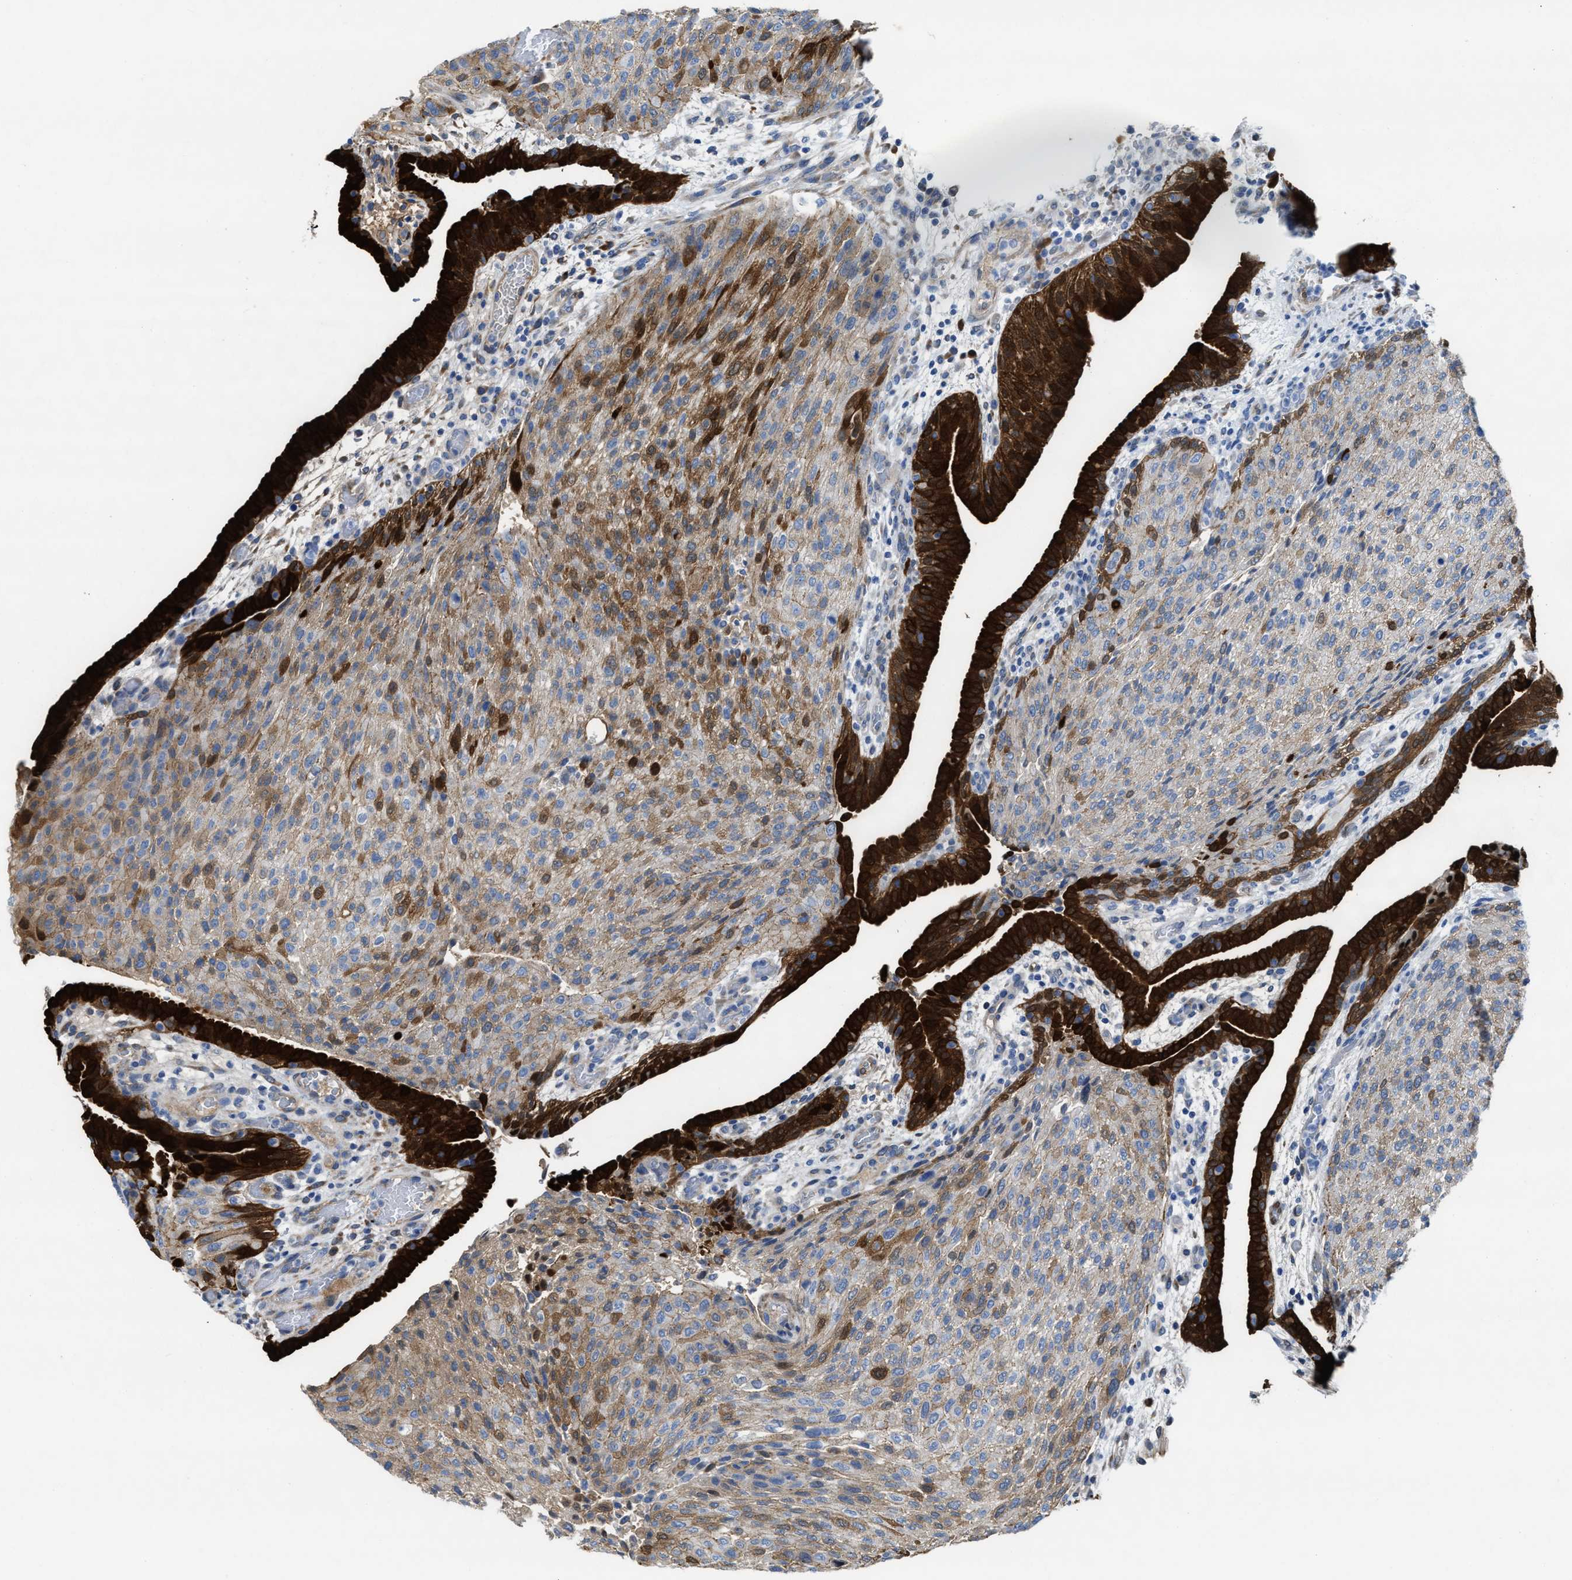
{"staining": {"intensity": "moderate", "quantity": "25%-75%", "location": "cytoplasmic/membranous"}, "tissue": "urothelial cancer", "cell_type": "Tumor cells", "image_type": "cancer", "snomed": [{"axis": "morphology", "description": "Urothelial carcinoma, Low grade"}, {"axis": "morphology", "description": "Urothelial carcinoma, High grade"}, {"axis": "topography", "description": "Urinary bladder"}], "caption": "Moderate cytoplasmic/membranous protein expression is identified in approximately 25%-75% of tumor cells in low-grade urothelial carcinoma.", "gene": "ASS1", "patient": {"sex": "male", "age": 35}}